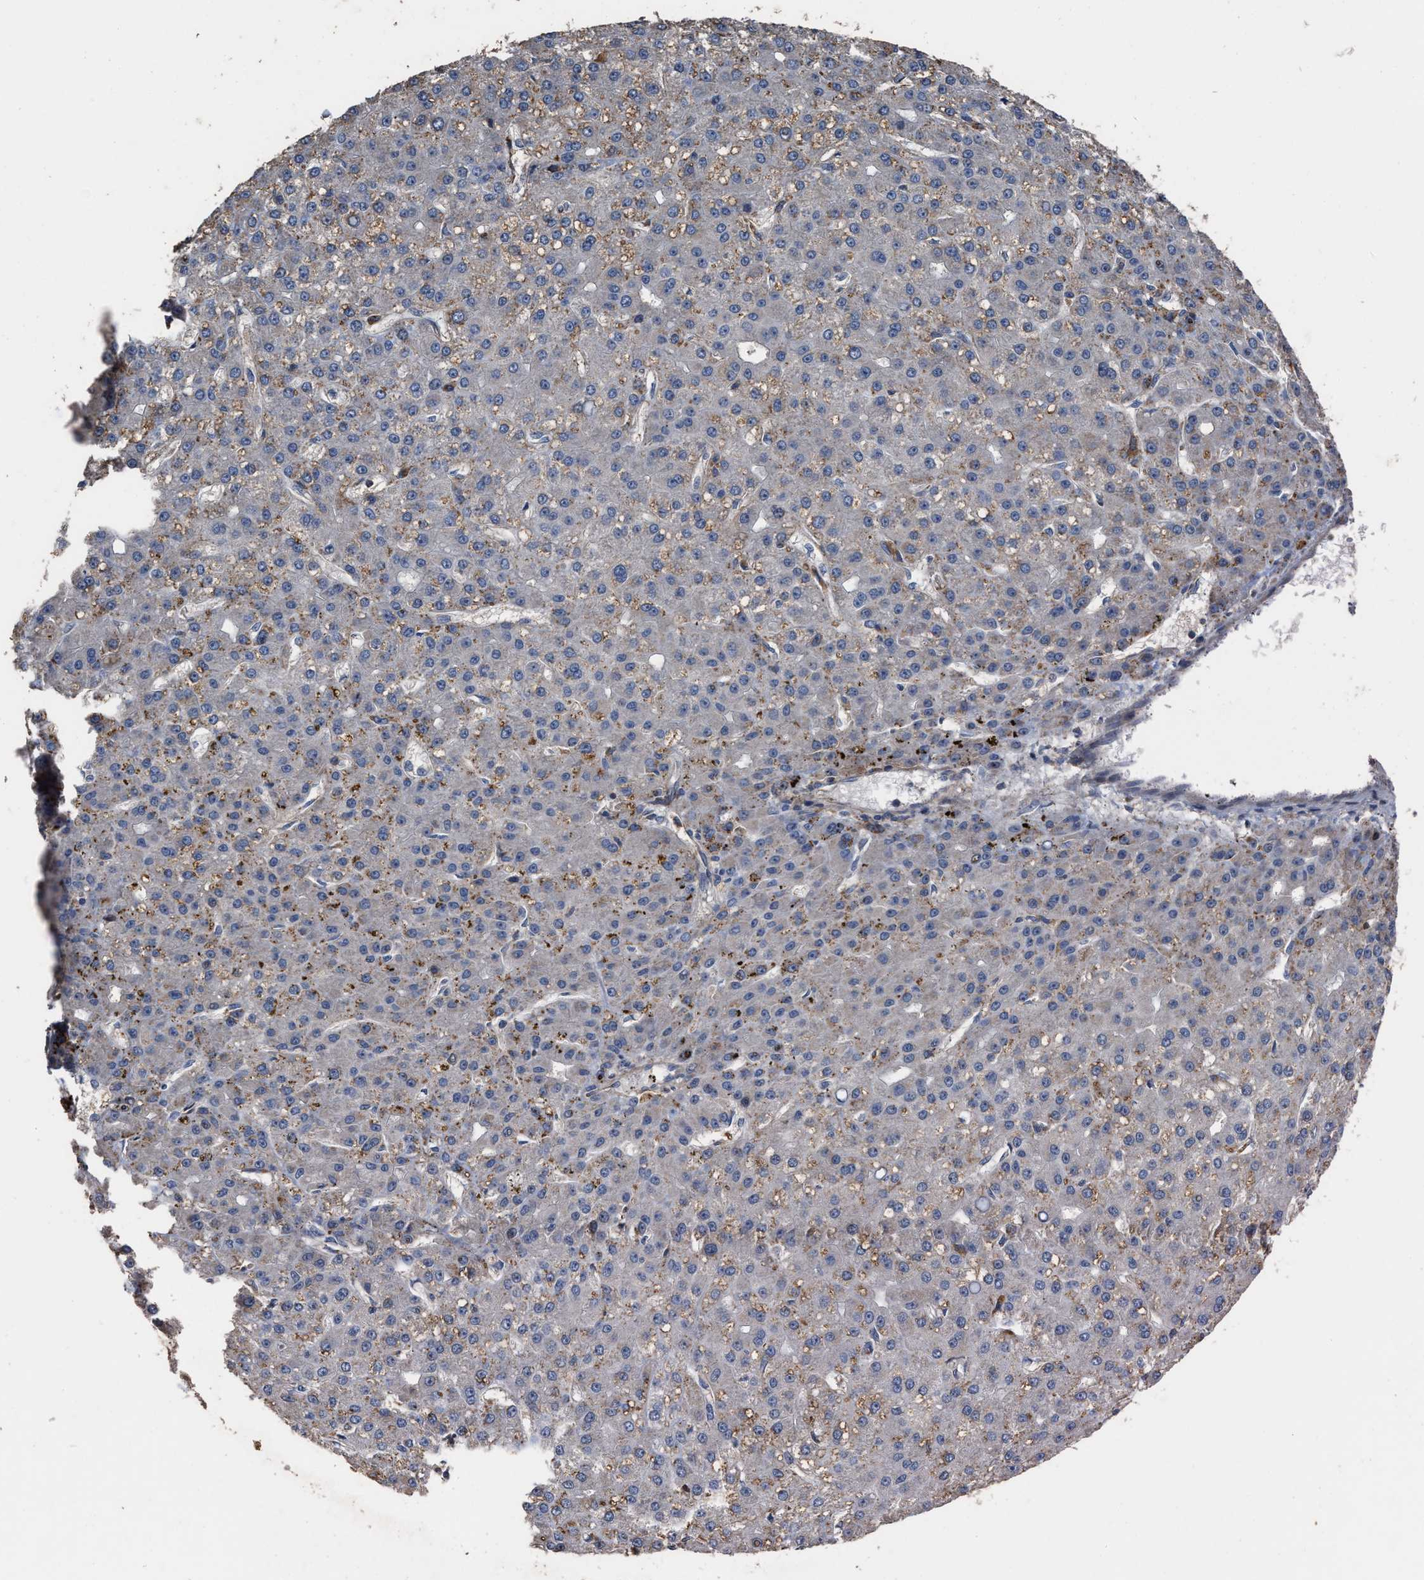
{"staining": {"intensity": "weak", "quantity": "<25%", "location": "cytoplasmic/membranous"}, "tissue": "liver cancer", "cell_type": "Tumor cells", "image_type": "cancer", "snomed": [{"axis": "morphology", "description": "Carcinoma, Hepatocellular, NOS"}, {"axis": "topography", "description": "Liver"}], "caption": "Protein analysis of liver hepatocellular carcinoma demonstrates no significant positivity in tumor cells.", "gene": "TDRKH", "patient": {"sex": "male", "age": 67}}